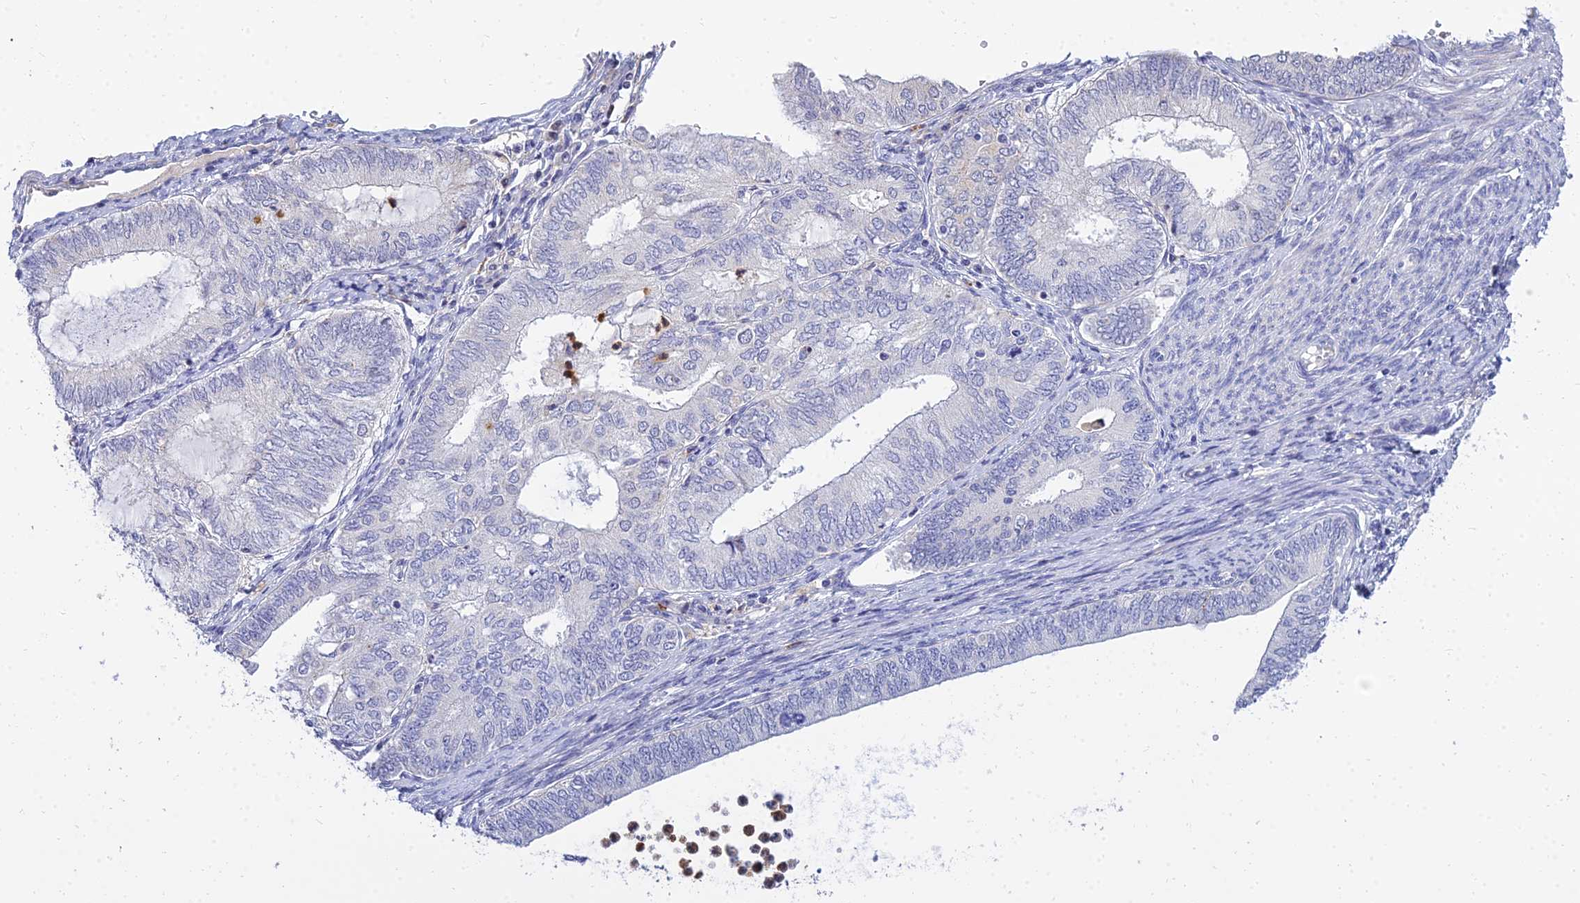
{"staining": {"intensity": "negative", "quantity": "none", "location": "none"}, "tissue": "endometrial cancer", "cell_type": "Tumor cells", "image_type": "cancer", "snomed": [{"axis": "morphology", "description": "Adenocarcinoma, NOS"}, {"axis": "topography", "description": "Endometrium"}], "caption": "High magnification brightfield microscopy of endometrial adenocarcinoma stained with DAB (brown) and counterstained with hematoxylin (blue): tumor cells show no significant expression.", "gene": "VWC2L", "patient": {"sex": "female", "age": 68}}